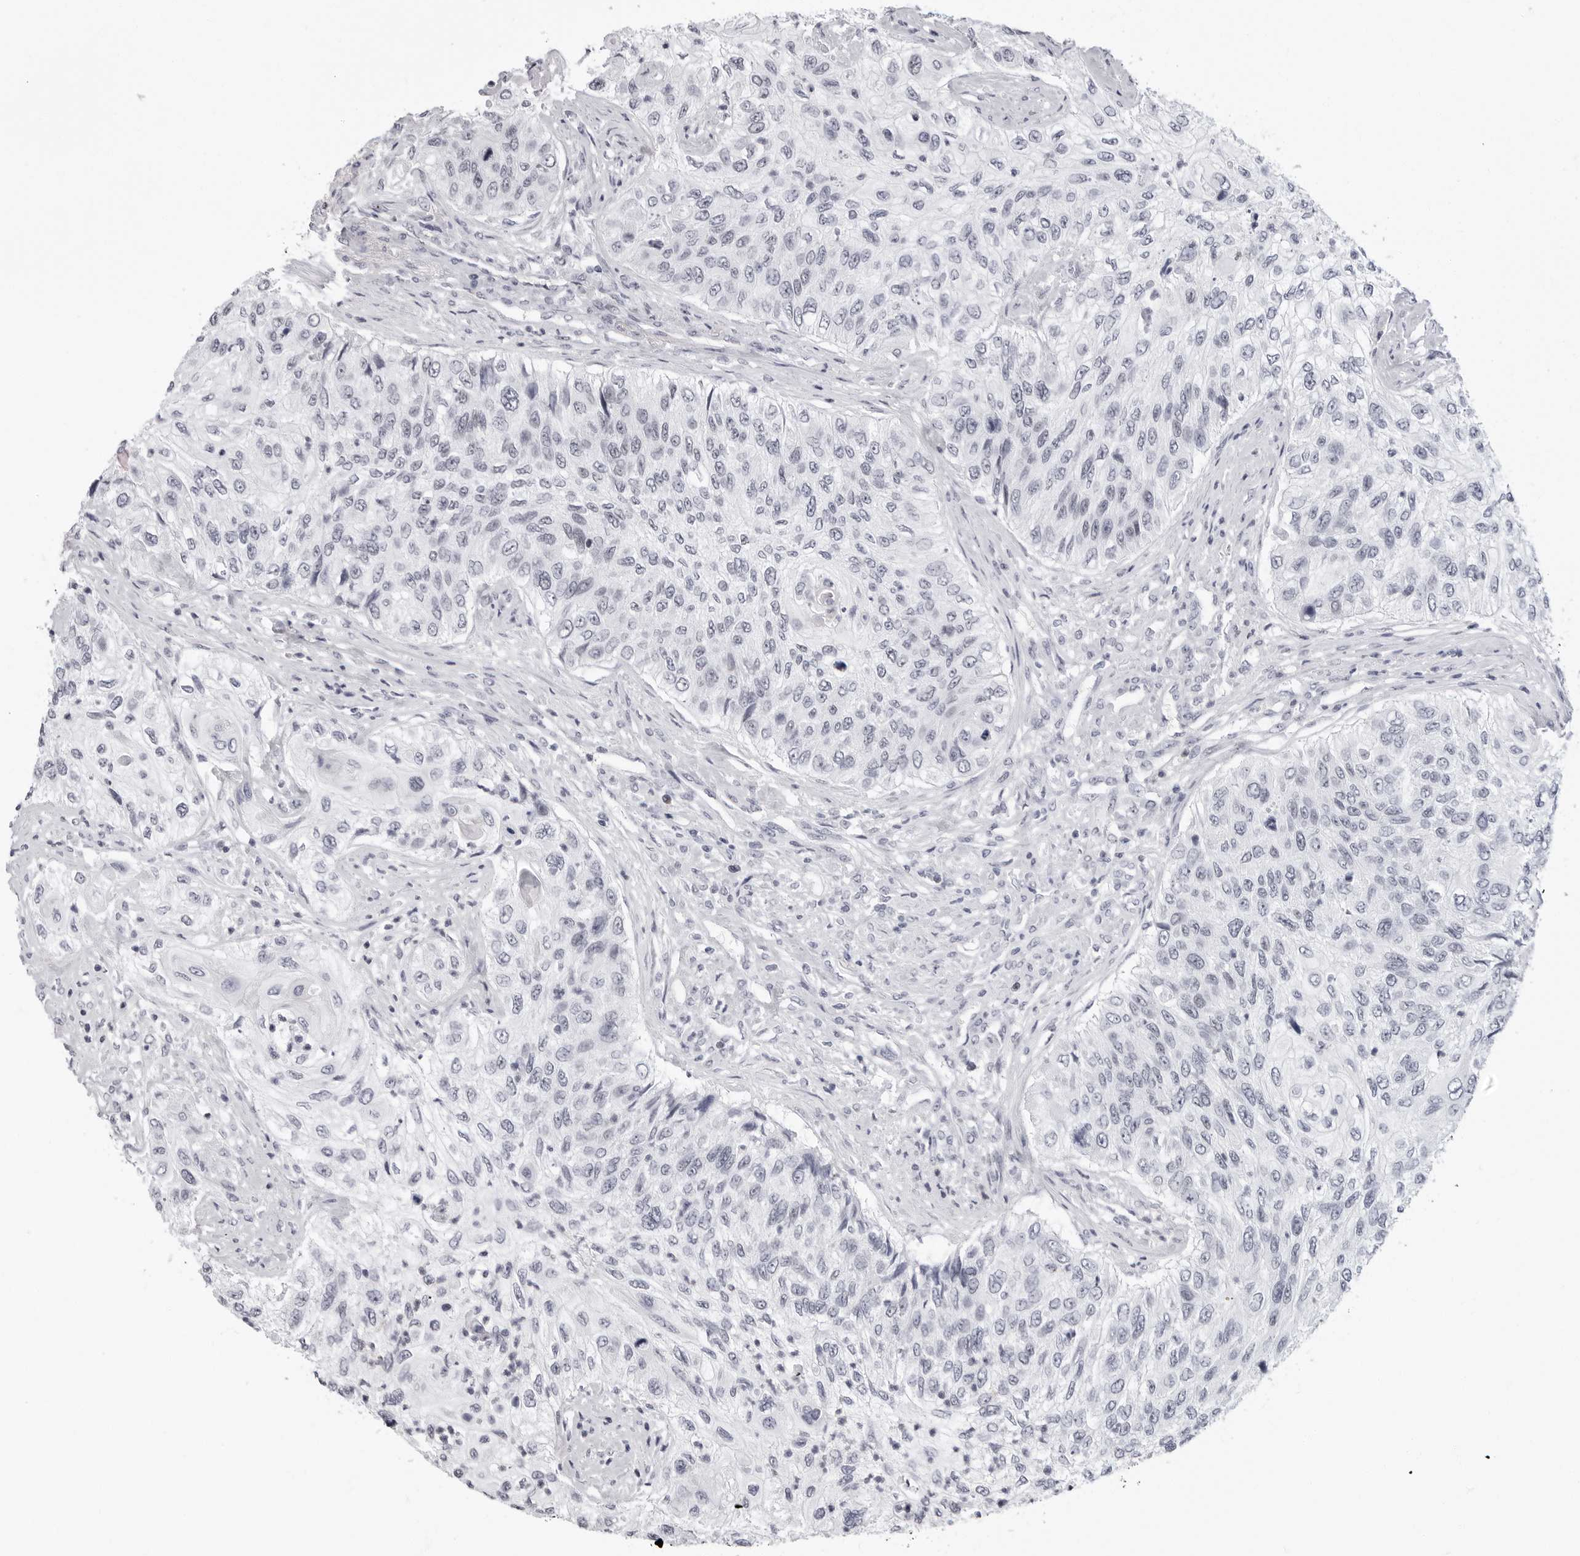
{"staining": {"intensity": "negative", "quantity": "none", "location": "none"}, "tissue": "urothelial cancer", "cell_type": "Tumor cells", "image_type": "cancer", "snomed": [{"axis": "morphology", "description": "Urothelial carcinoma, High grade"}, {"axis": "topography", "description": "Urinary bladder"}], "caption": "This is an immunohistochemistry histopathology image of urothelial cancer. There is no positivity in tumor cells.", "gene": "VEZF1", "patient": {"sex": "female", "age": 60}}